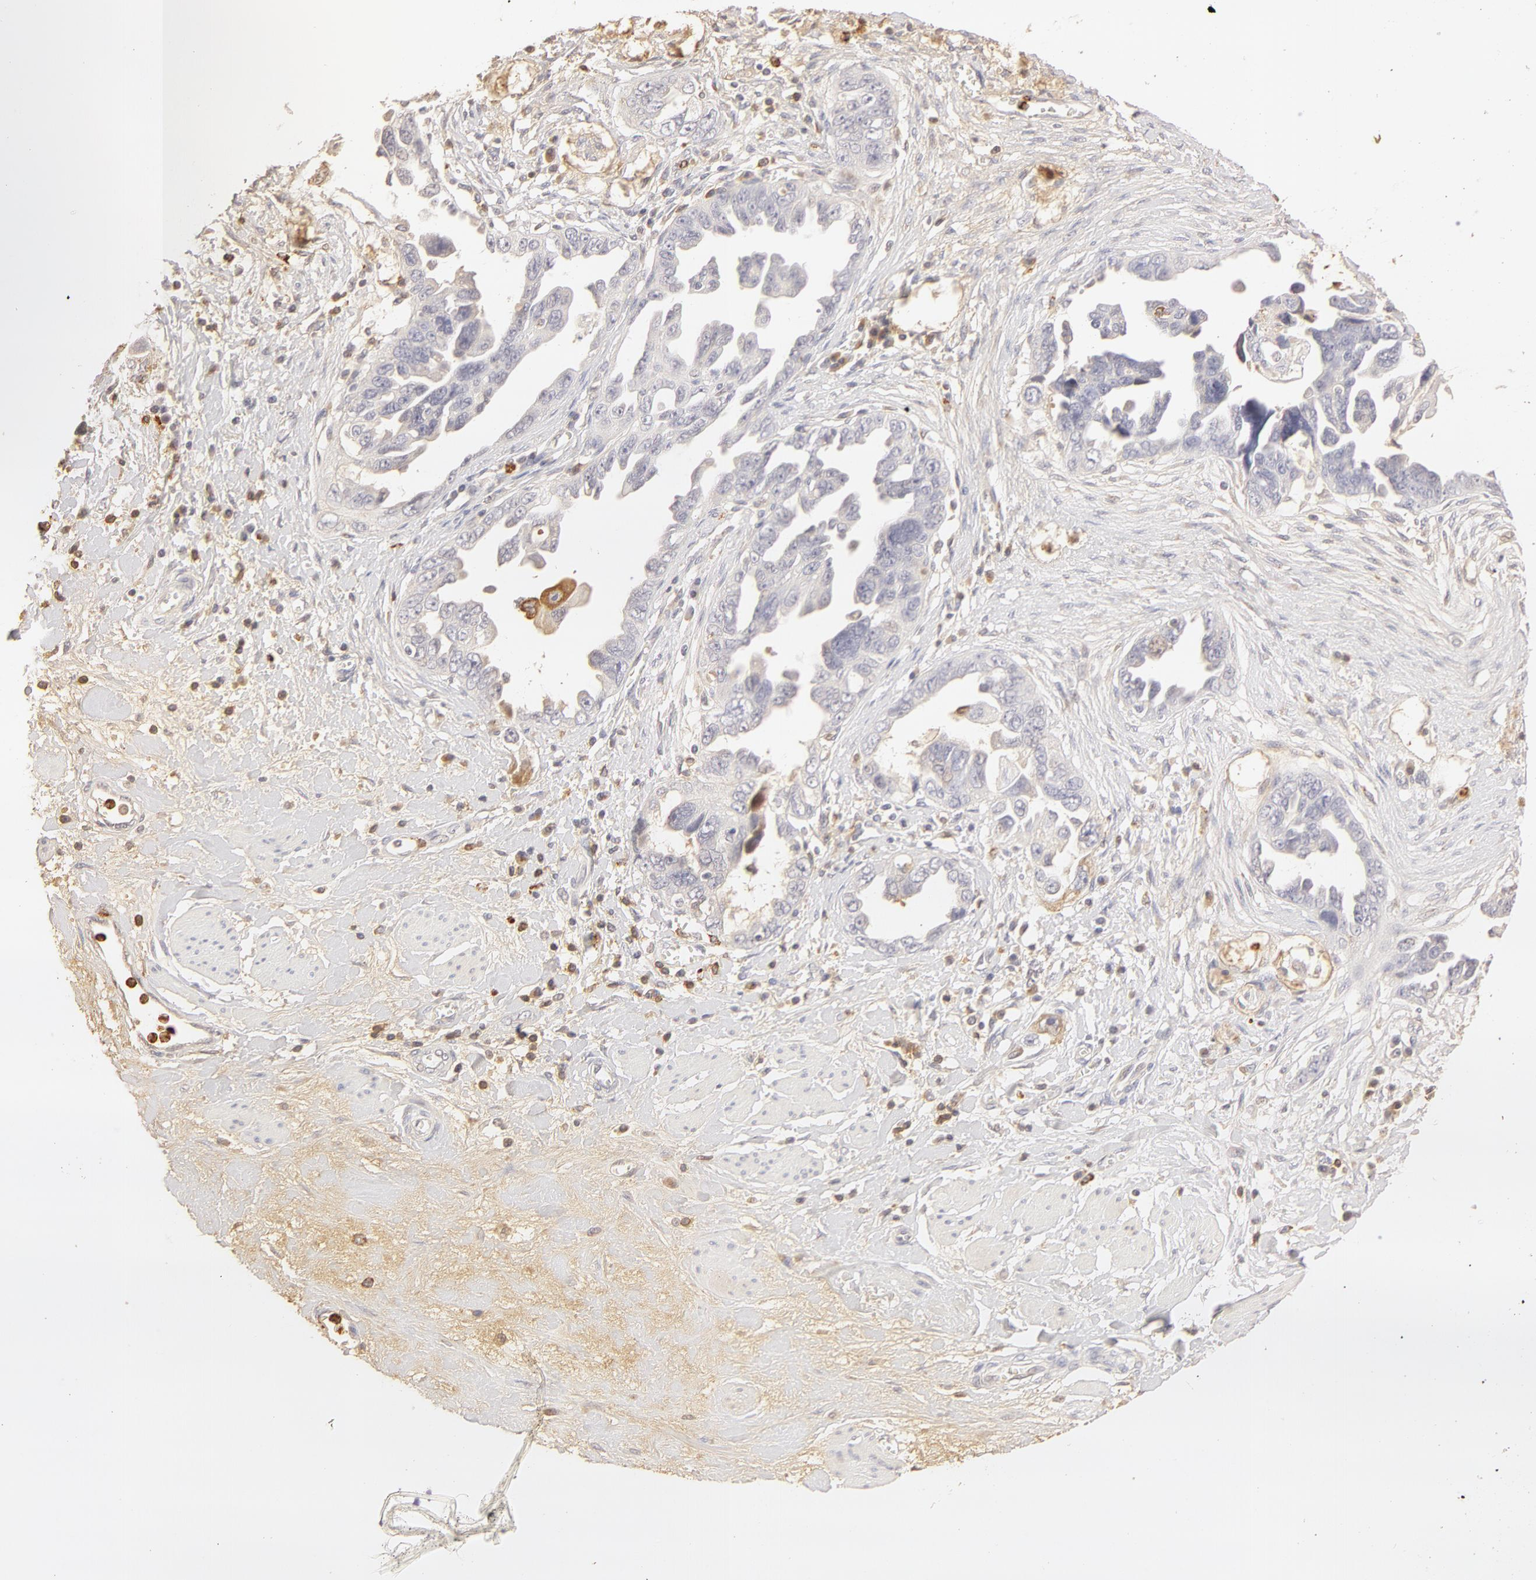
{"staining": {"intensity": "negative", "quantity": "none", "location": "none"}, "tissue": "ovarian cancer", "cell_type": "Tumor cells", "image_type": "cancer", "snomed": [{"axis": "morphology", "description": "Cystadenocarcinoma, serous, NOS"}, {"axis": "topography", "description": "Ovary"}], "caption": "A micrograph of ovarian serous cystadenocarcinoma stained for a protein shows no brown staining in tumor cells.", "gene": "C1R", "patient": {"sex": "female", "age": 63}}